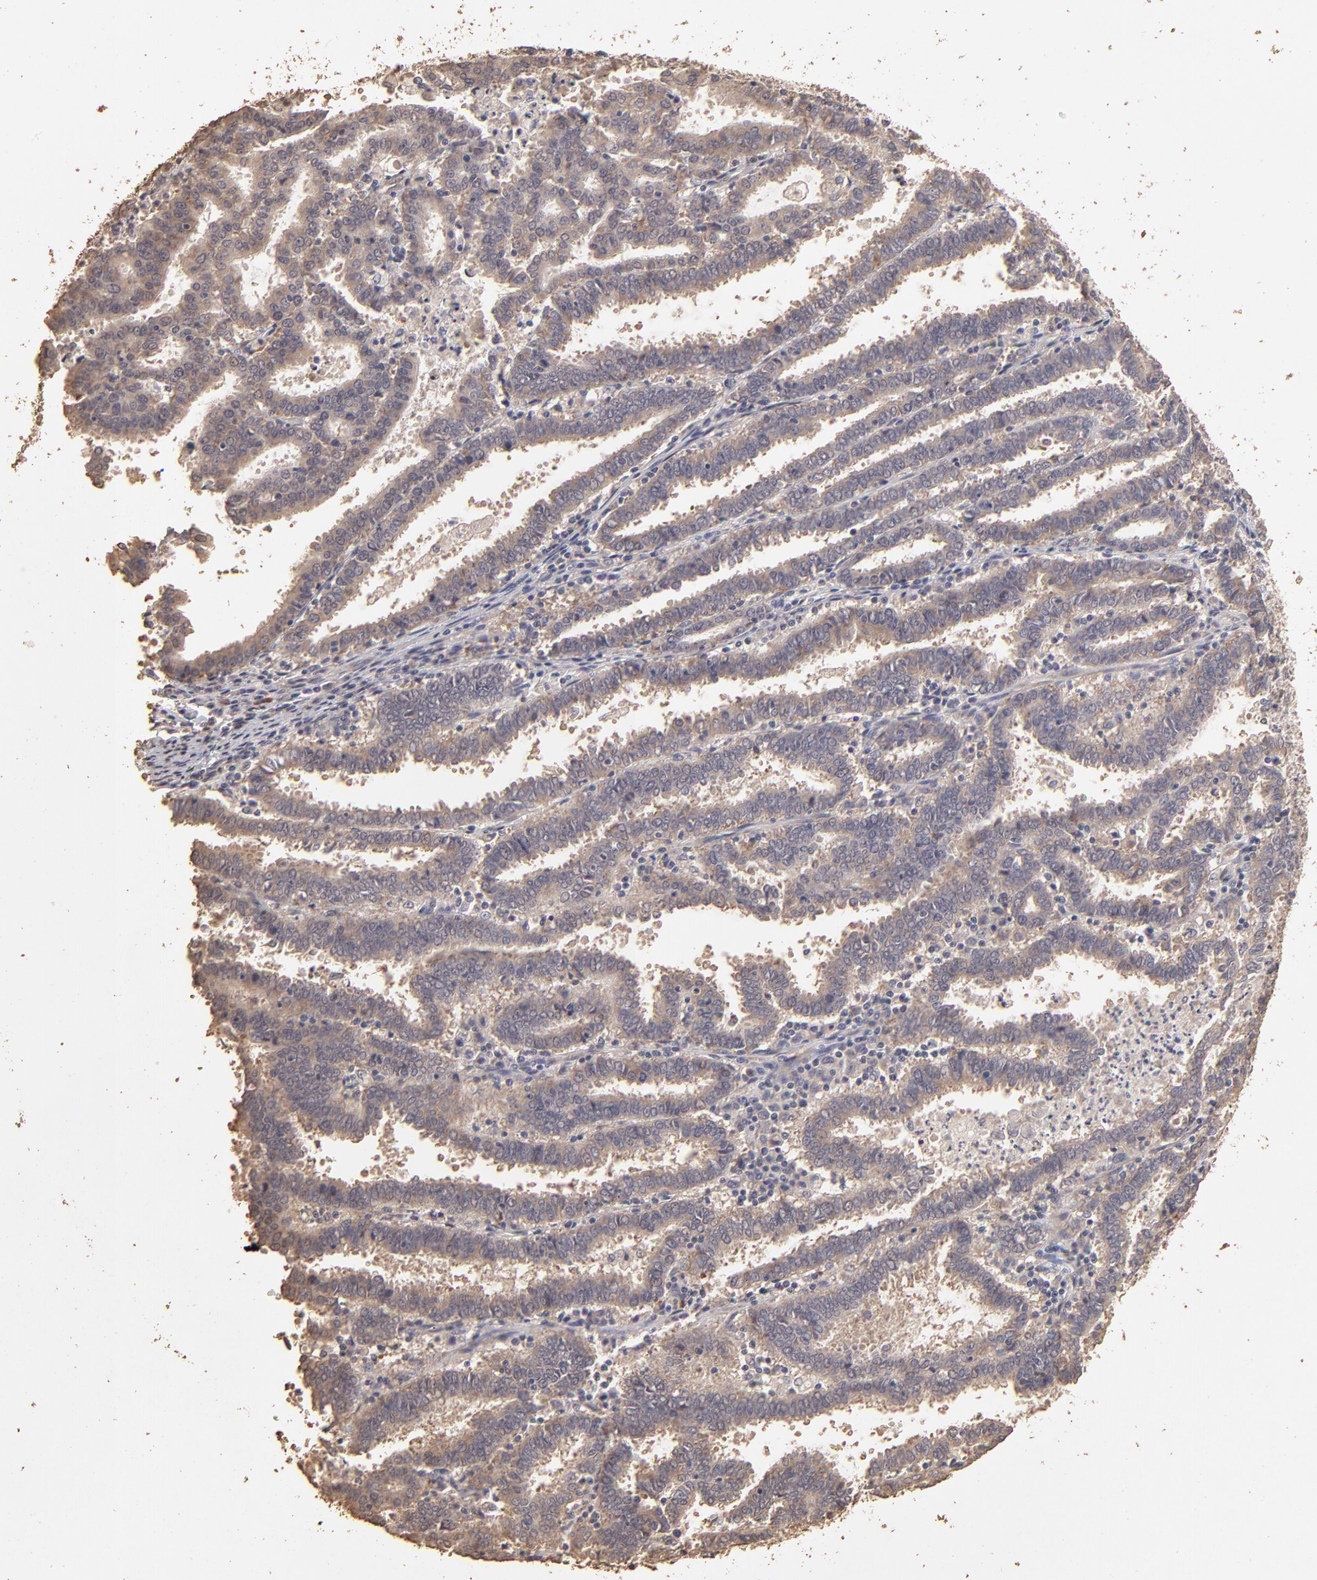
{"staining": {"intensity": "moderate", "quantity": ">75%", "location": "cytoplasmic/membranous"}, "tissue": "endometrial cancer", "cell_type": "Tumor cells", "image_type": "cancer", "snomed": [{"axis": "morphology", "description": "Adenocarcinoma, NOS"}, {"axis": "topography", "description": "Uterus"}], "caption": "Immunohistochemical staining of endometrial adenocarcinoma displays medium levels of moderate cytoplasmic/membranous staining in approximately >75% of tumor cells.", "gene": "OPHN1", "patient": {"sex": "female", "age": 83}}